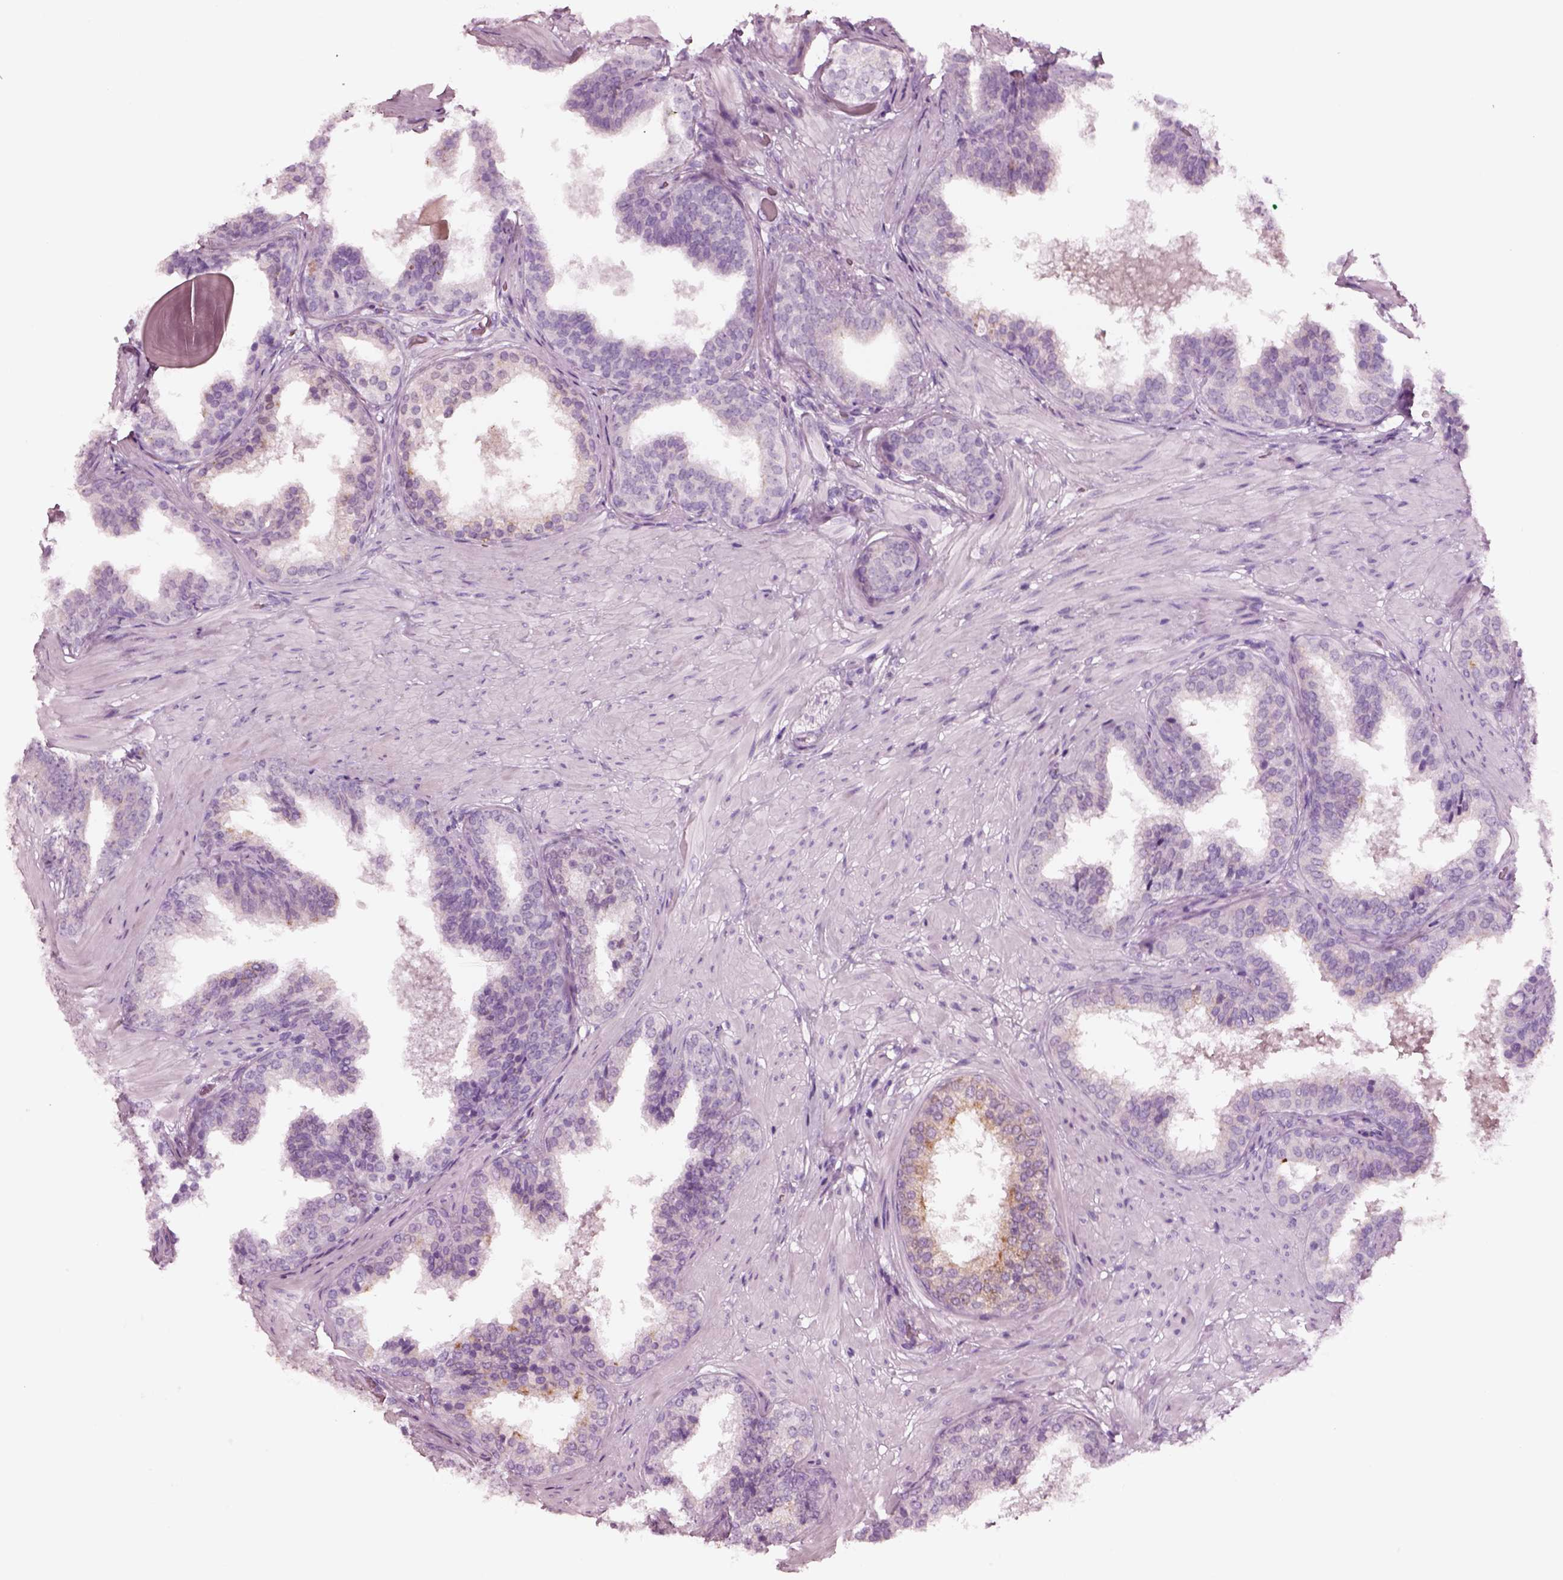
{"staining": {"intensity": "negative", "quantity": "none", "location": "none"}, "tissue": "prostate cancer", "cell_type": "Tumor cells", "image_type": "cancer", "snomed": [{"axis": "morphology", "description": "Adenocarcinoma, Low grade"}, {"axis": "topography", "description": "Prostate"}], "caption": "Immunohistochemical staining of human prostate low-grade adenocarcinoma demonstrates no significant positivity in tumor cells. (DAB (3,3'-diaminobenzidine) immunohistochemistry with hematoxylin counter stain).", "gene": "NMRK2", "patient": {"sex": "male", "age": 60}}